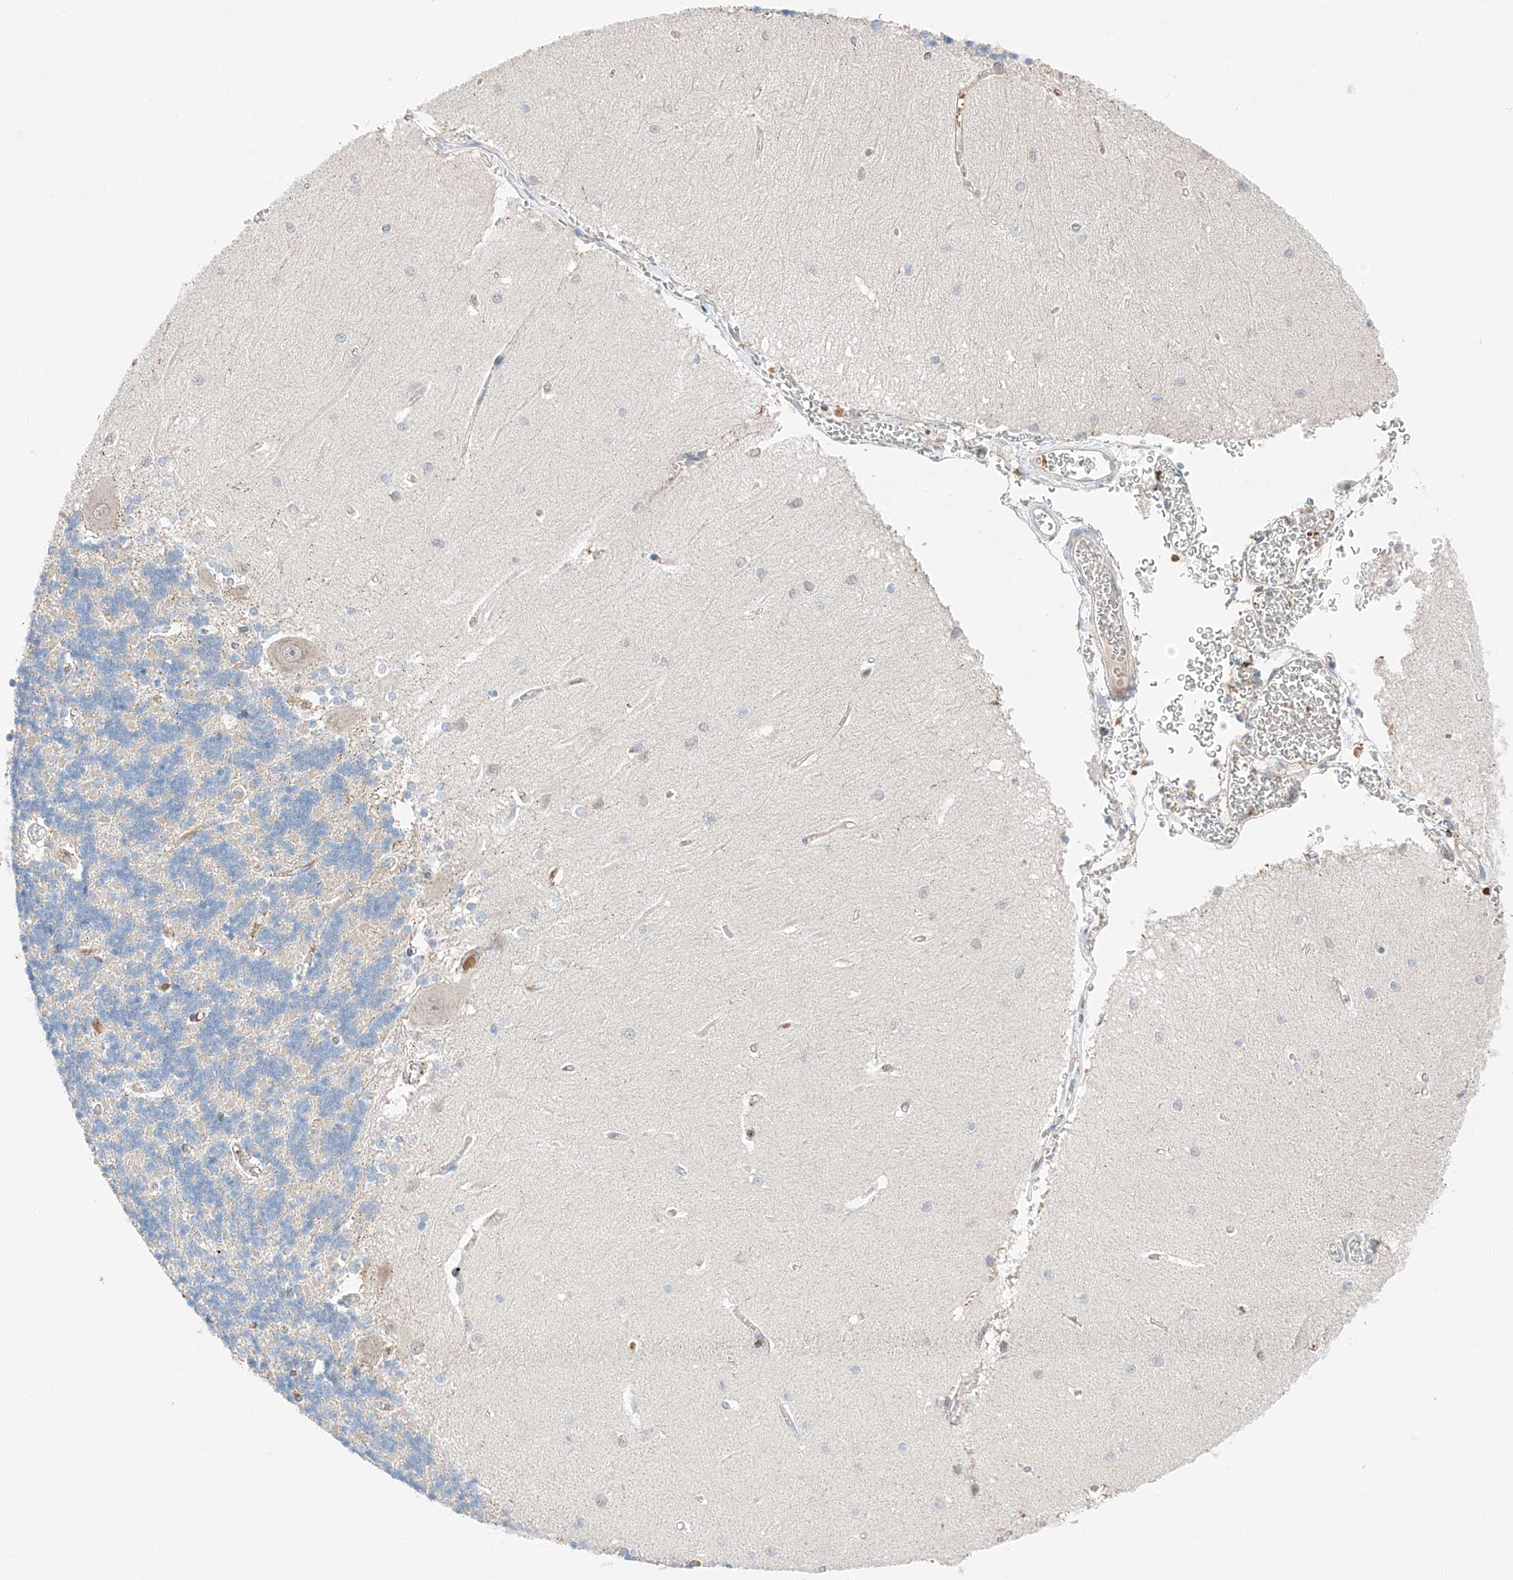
{"staining": {"intensity": "negative", "quantity": "none", "location": "none"}, "tissue": "cerebellum", "cell_type": "Cells in granular layer", "image_type": "normal", "snomed": [{"axis": "morphology", "description": "Normal tissue, NOS"}, {"axis": "topography", "description": "Cerebellum"}], "caption": "A high-resolution histopathology image shows immunohistochemistry staining of benign cerebellum, which displays no significant positivity in cells in granular layer.", "gene": "RUSC1", "patient": {"sex": "male", "age": 37}}